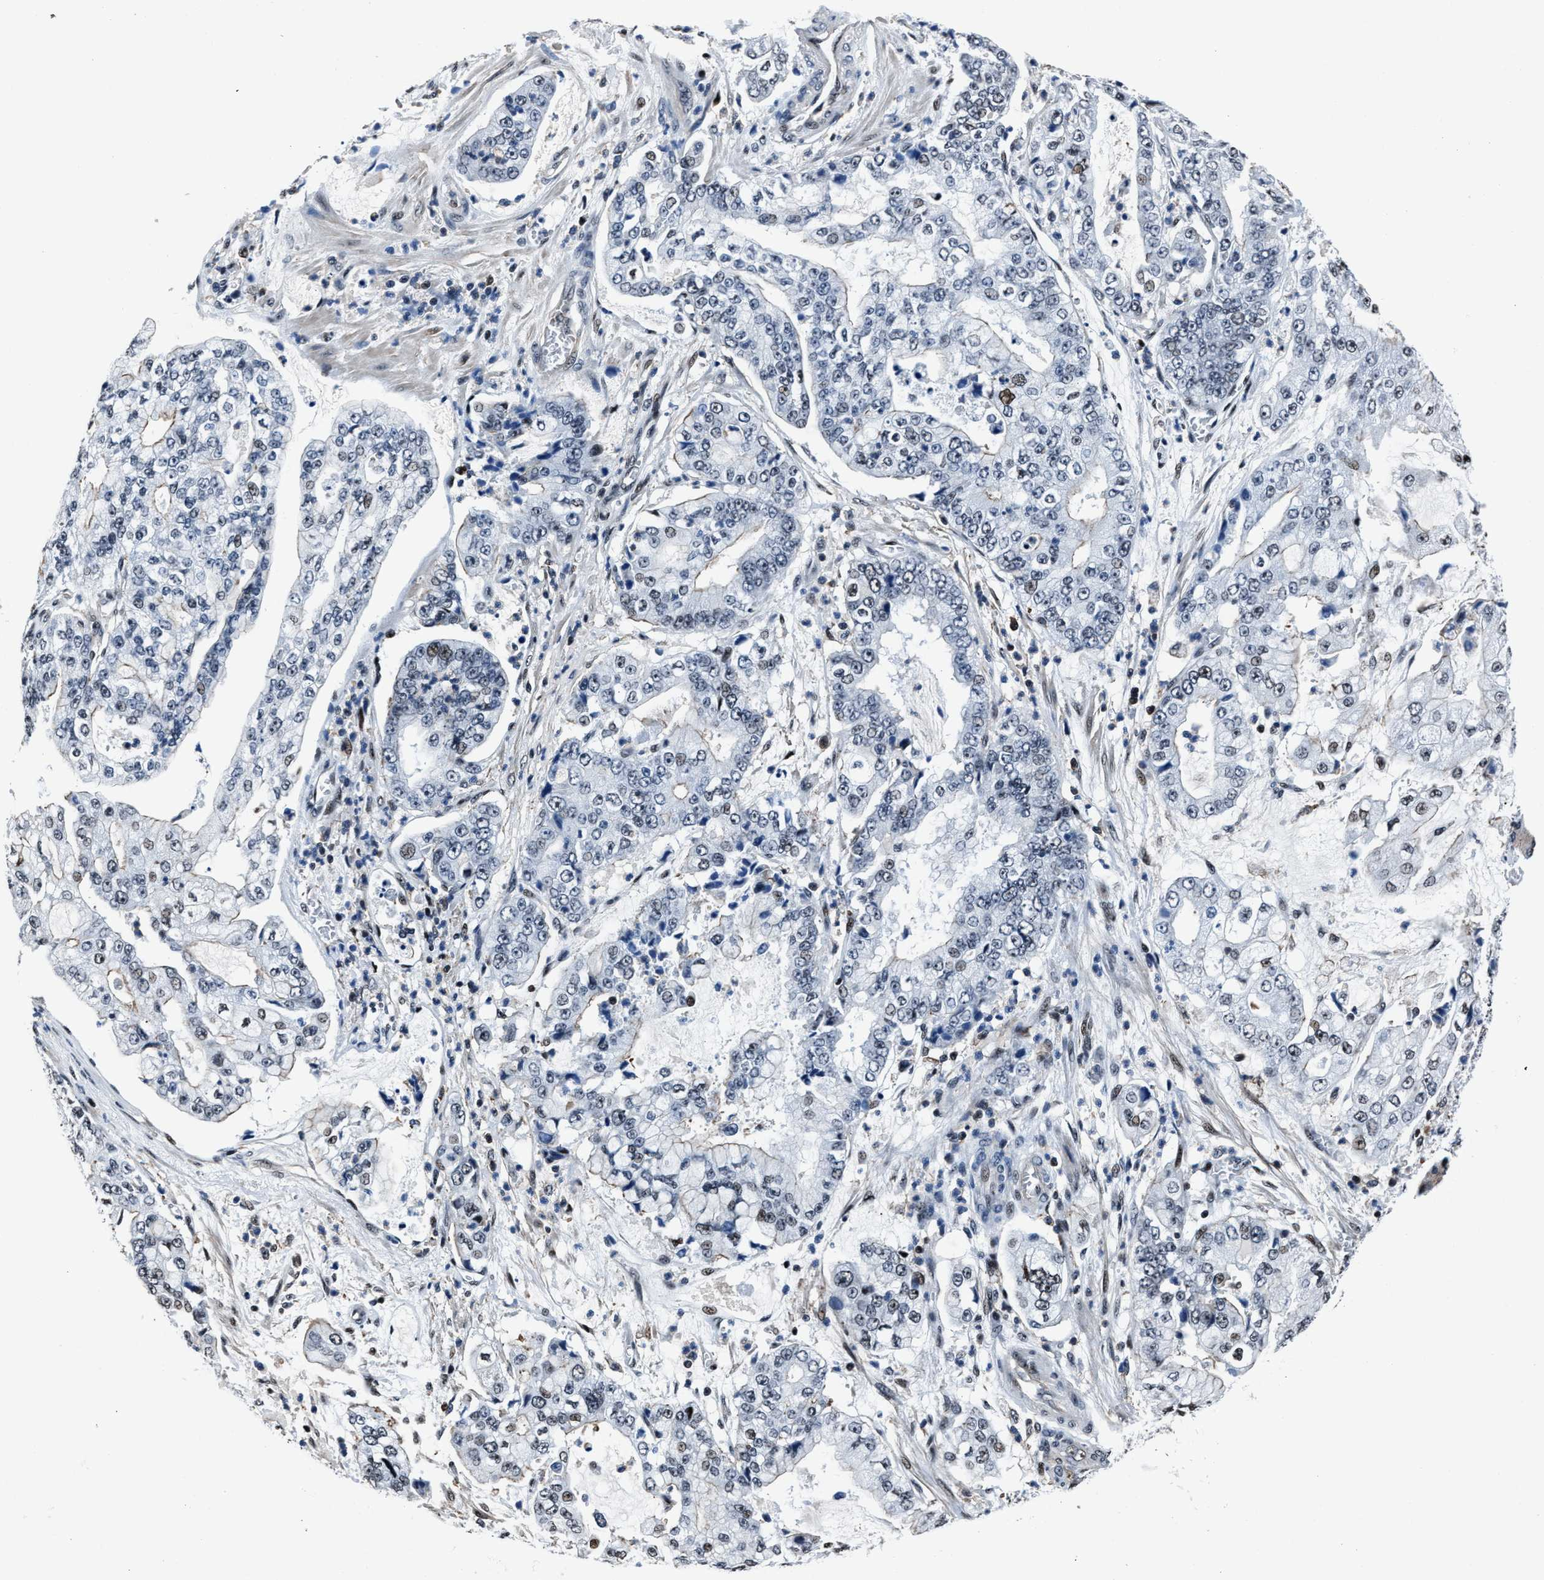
{"staining": {"intensity": "negative", "quantity": "none", "location": "none"}, "tissue": "stomach cancer", "cell_type": "Tumor cells", "image_type": "cancer", "snomed": [{"axis": "morphology", "description": "Adenocarcinoma, NOS"}, {"axis": "topography", "description": "Stomach"}], "caption": "Stomach cancer (adenocarcinoma) was stained to show a protein in brown. There is no significant staining in tumor cells.", "gene": "PPIE", "patient": {"sex": "male", "age": 76}}